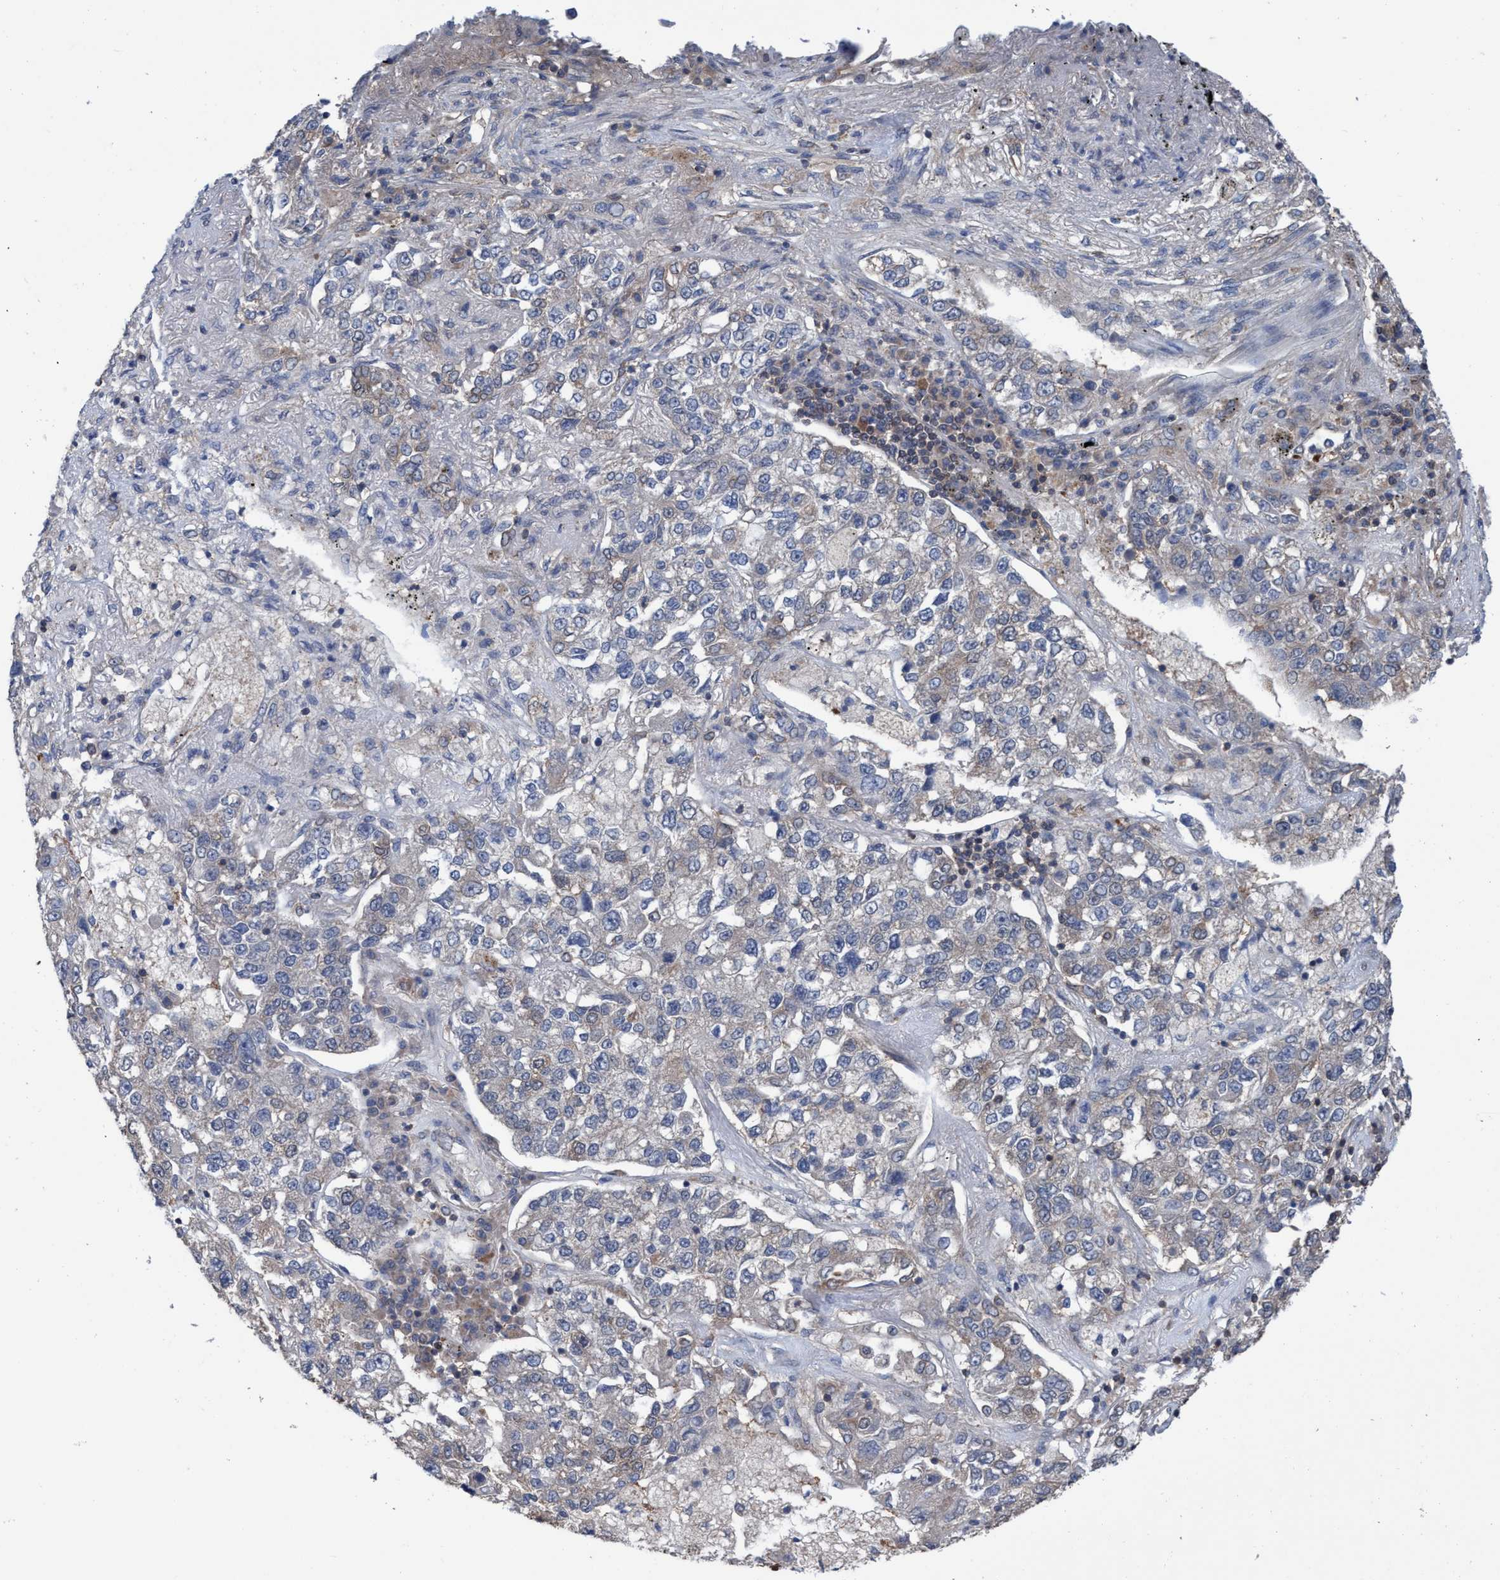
{"staining": {"intensity": "negative", "quantity": "none", "location": "none"}, "tissue": "lung cancer", "cell_type": "Tumor cells", "image_type": "cancer", "snomed": [{"axis": "morphology", "description": "Adenocarcinoma, NOS"}, {"axis": "topography", "description": "Lung"}], "caption": "Adenocarcinoma (lung) was stained to show a protein in brown. There is no significant positivity in tumor cells.", "gene": "GLOD4", "patient": {"sex": "male", "age": 49}}